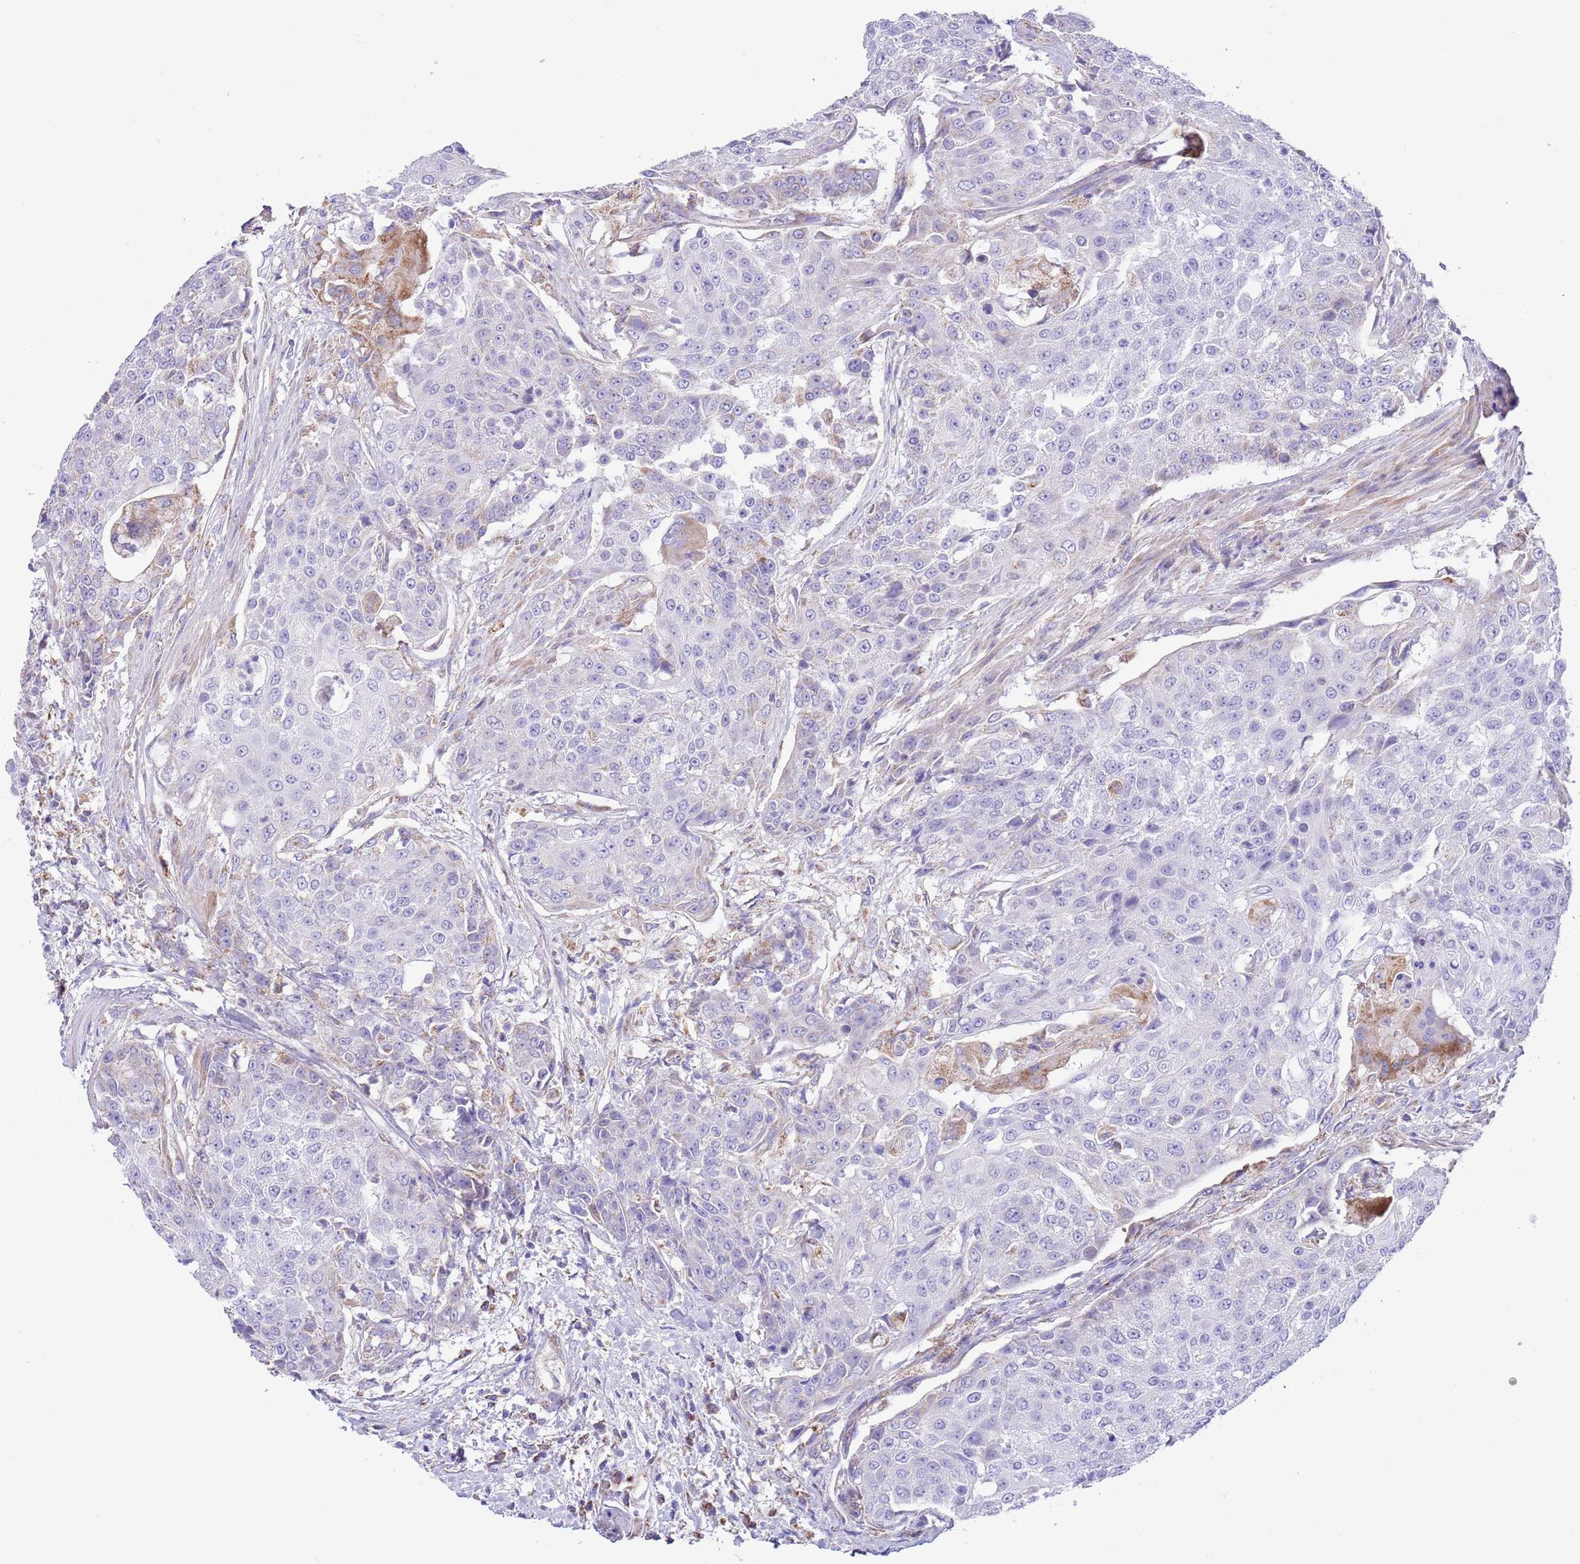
{"staining": {"intensity": "negative", "quantity": "none", "location": "none"}, "tissue": "urothelial cancer", "cell_type": "Tumor cells", "image_type": "cancer", "snomed": [{"axis": "morphology", "description": "Urothelial carcinoma, High grade"}, {"axis": "topography", "description": "Urinary bladder"}], "caption": "Tumor cells are negative for protein expression in human urothelial cancer.", "gene": "SS18L2", "patient": {"sex": "female", "age": 63}}